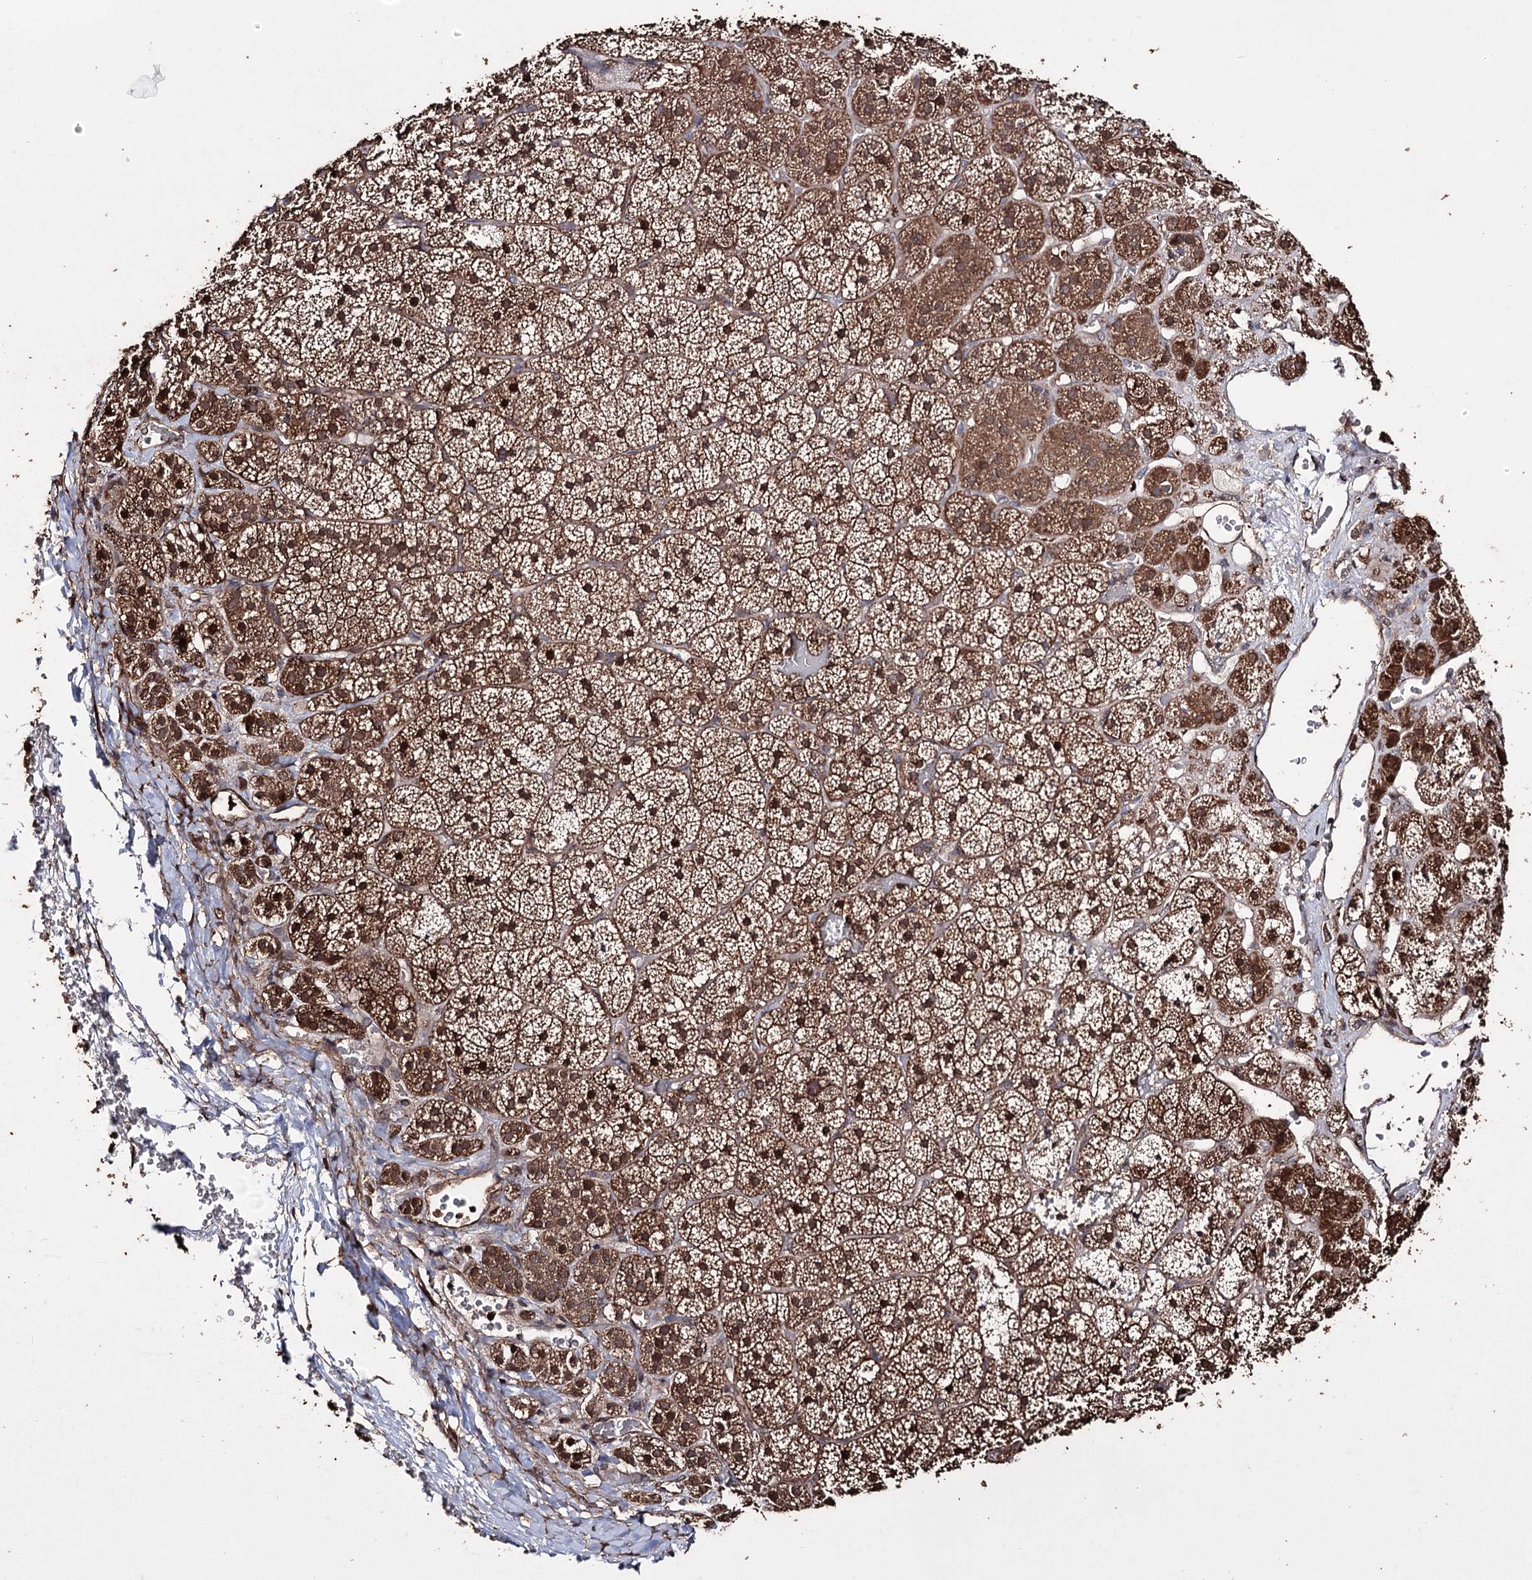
{"staining": {"intensity": "moderate", "quantity": ">75%", "location": "cytoplasmic/membranous,nuclear"}, "tissue": "adrenal gland", "cell_type": "Glandular cells", "image_type": "normal", "snomed": [{"axis": "morphology", "description": "Normal tissue, NOS"}, {"axis": "topography", "description": "Adrenal gland"}], "caption": "Protein staining by immunohistochemistry (IHC) demonstrates moderate cytoplasmic/membranous,nuclear positivity in approximately >75% of glandular cells in normal adrenal gland.", "gene": "ZNF662", "patient": {"sex": "female", "age": 44}}